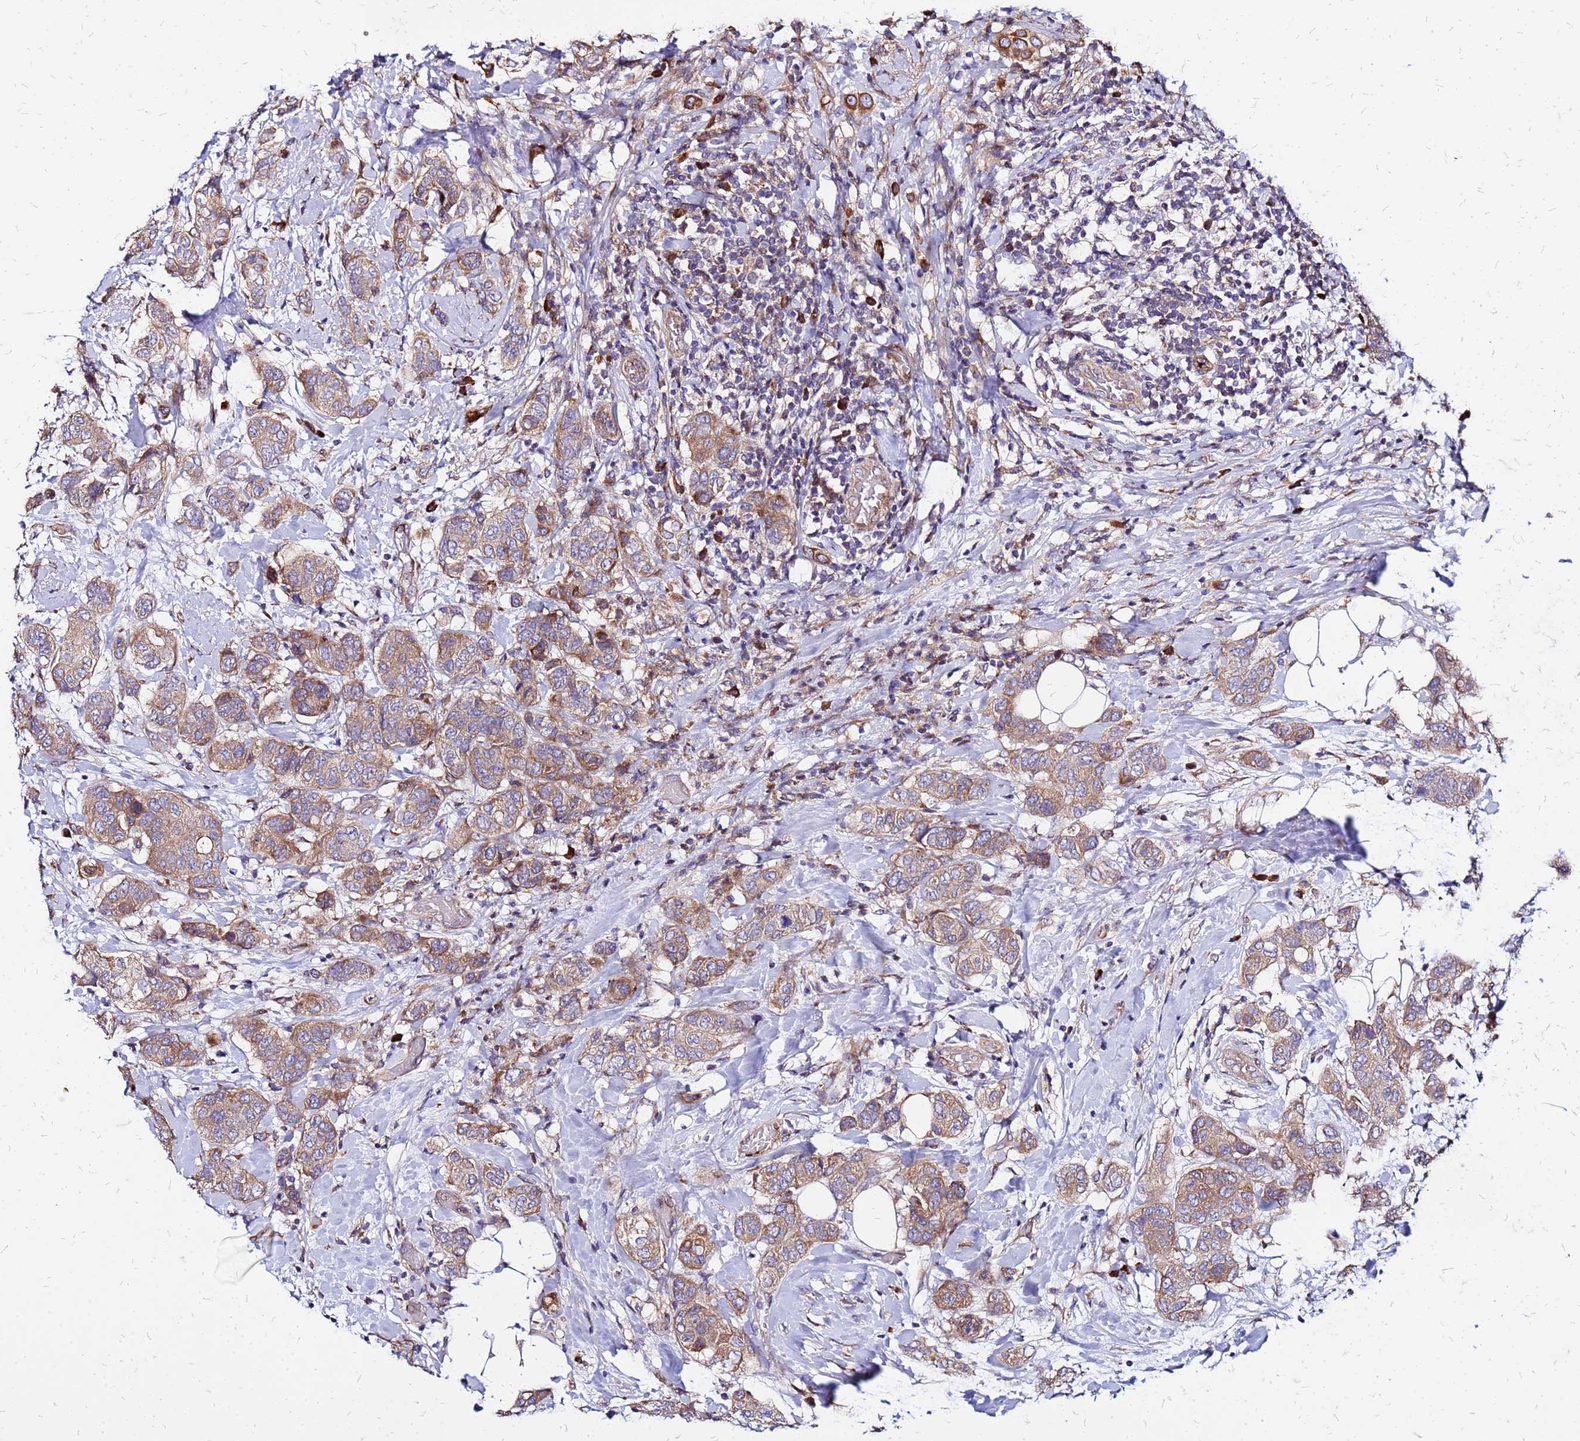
{"staining": {"intensity": "moderate", "quantity": ">75%", "location": "cytoplasmic/membranous"}, "tissue": "breast cancer", "cell_type": "Tumor cells", "image_type": "cancer", "snomed": [{"axis": "morphology", "description": "Lobular carcinoma"}, {"axis": "topography", "description": "Breast"}], "caption": "DAB immunohistochemical staining of breast cancer exhibits moderate cytoplasmic/membranous protein expression in approximately >75% of tumor cells. Ihc stains the protein in brown and the nuclei are stained blue.", "gene": "VMO1", "patient": {"sex": "female", "age": 51}}